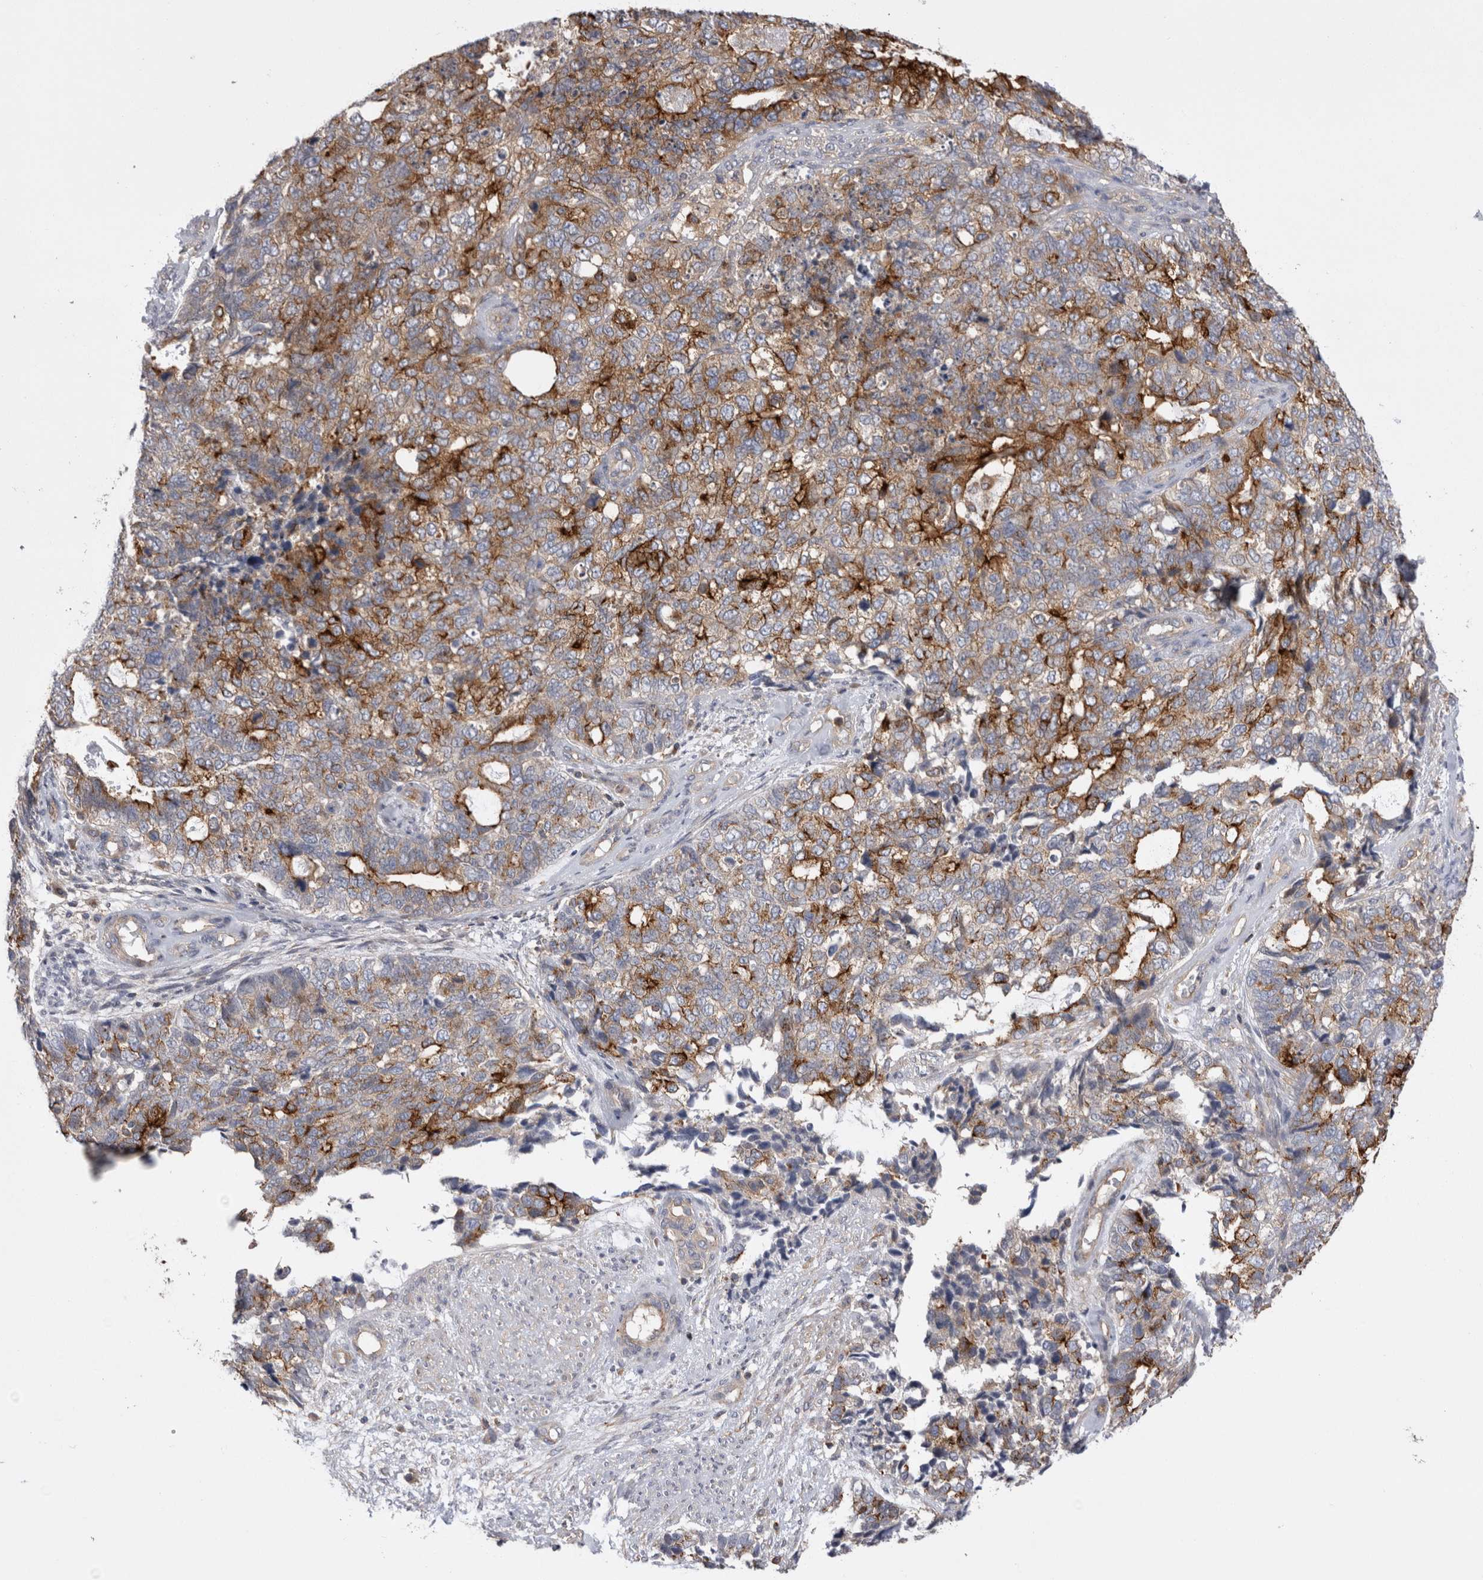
{"staining": {"intensity": "moderate", "quantity": ">75%", "location": "cytoplasmic/membranous"}, "tissue": "cervical cancer", "cell_type": "Tumor cells", "image_type": "cancer", "snomed": [{"axis": "morphology", "description": "Squamous cell carcinoma, NOS"}, {"axis": "topography", "description": "Cervix"}], "caption": "A photomicrograph of squamous cell carcinoma (cervical) stained for a protein exhibits moderate cytoplasmic/membranous brown staining in tumor cells.", "gene": "RAB11FIP1", "patient": {"sex": "female", "age": 63}}